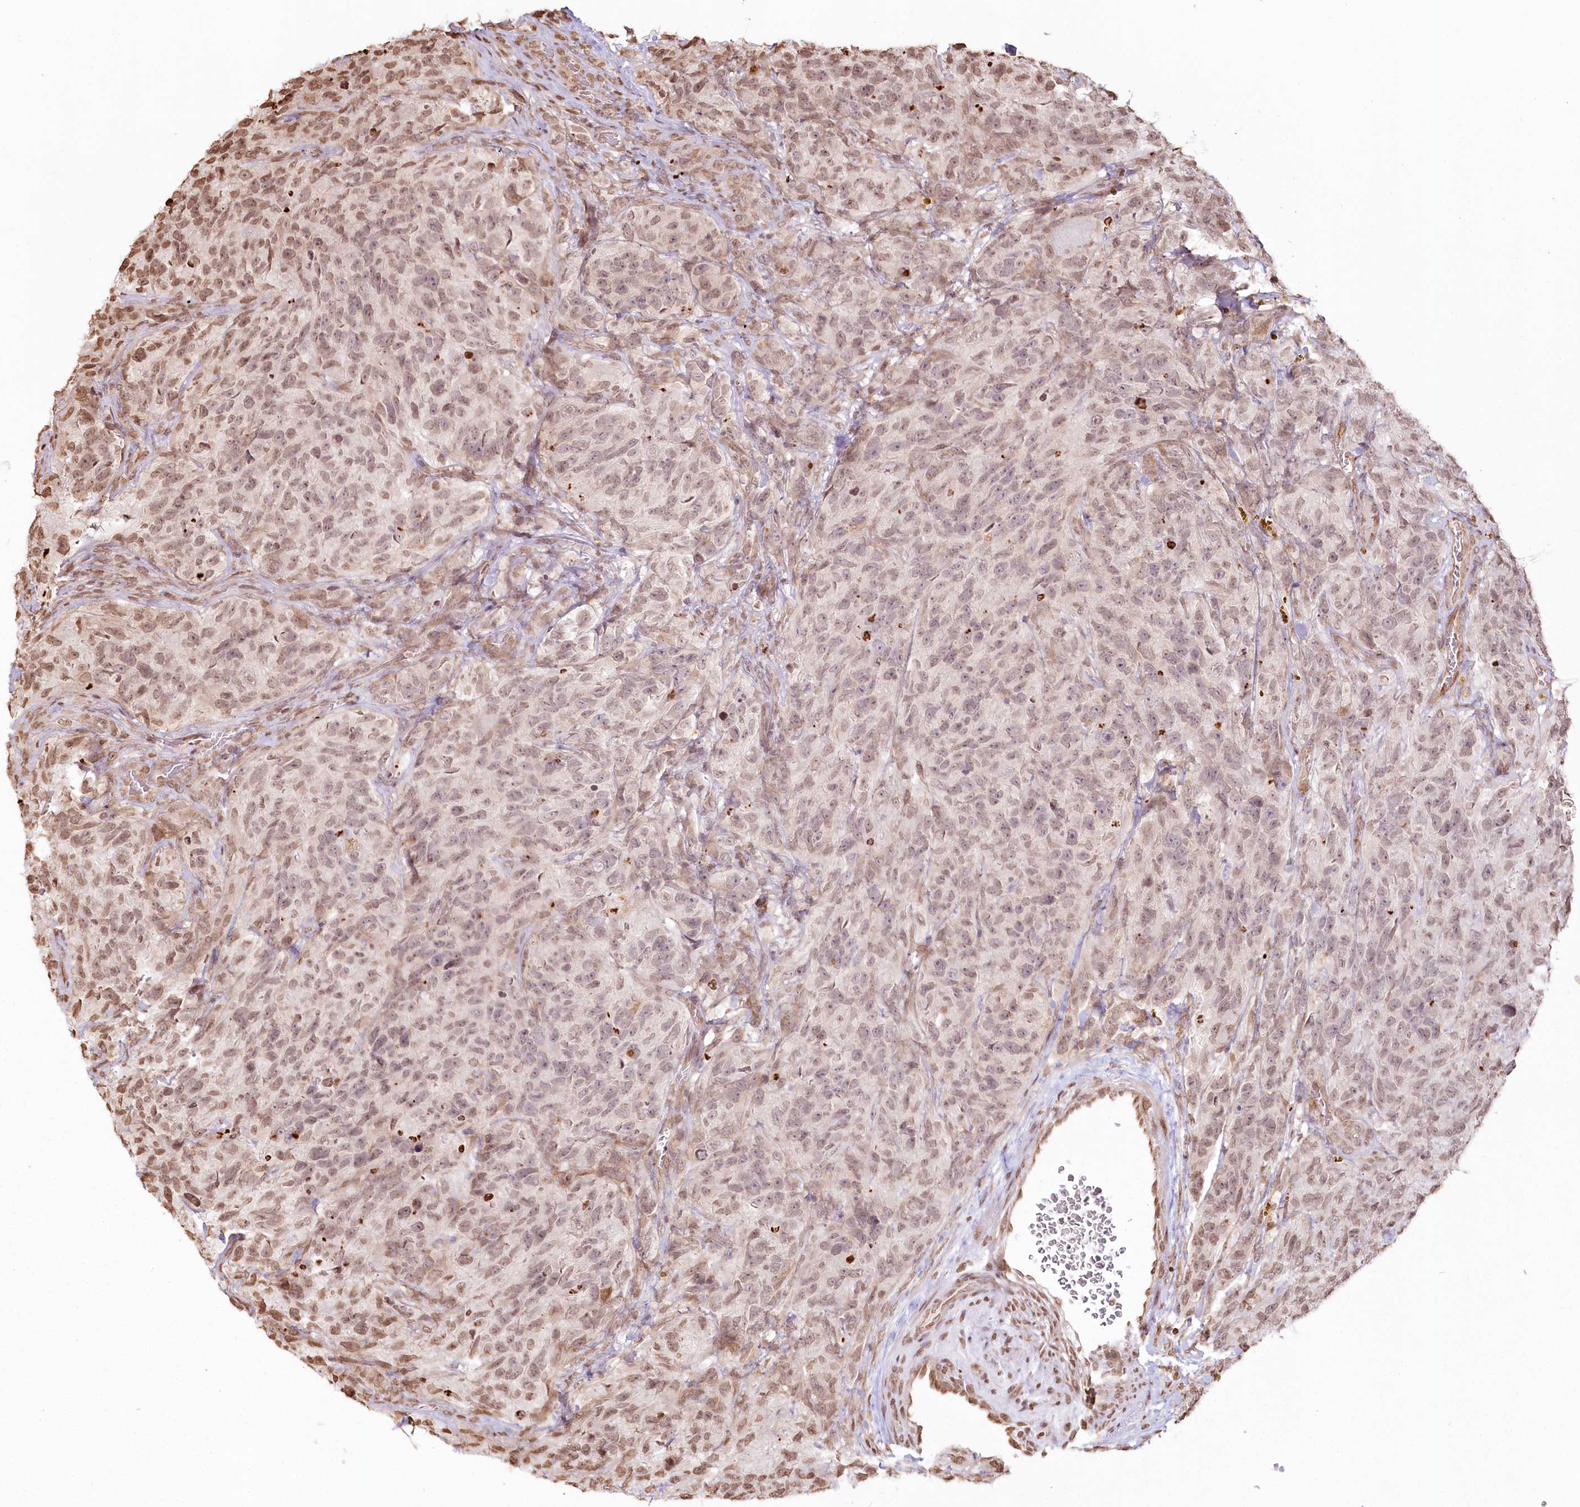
{"staining": {"intensity": "moderate", "quantity": "25%-75%", "location": "nuclear"}, "tissue": "glioma", "cell_type": "Tumor cells", "image_type": "cancer", "snomed": [{"axis": "morphology", "description": "Glioma, malignant, High grade"}, {"axis": "topography", "description": "Brain"}], "caption": "Human glioma stained with a brown dye reveals moderate nuclear positive positivity in approximately 25%-75% of tumor cells.", "gene": "FAM13A", "patient": {"sex": "male", "age": 69}}